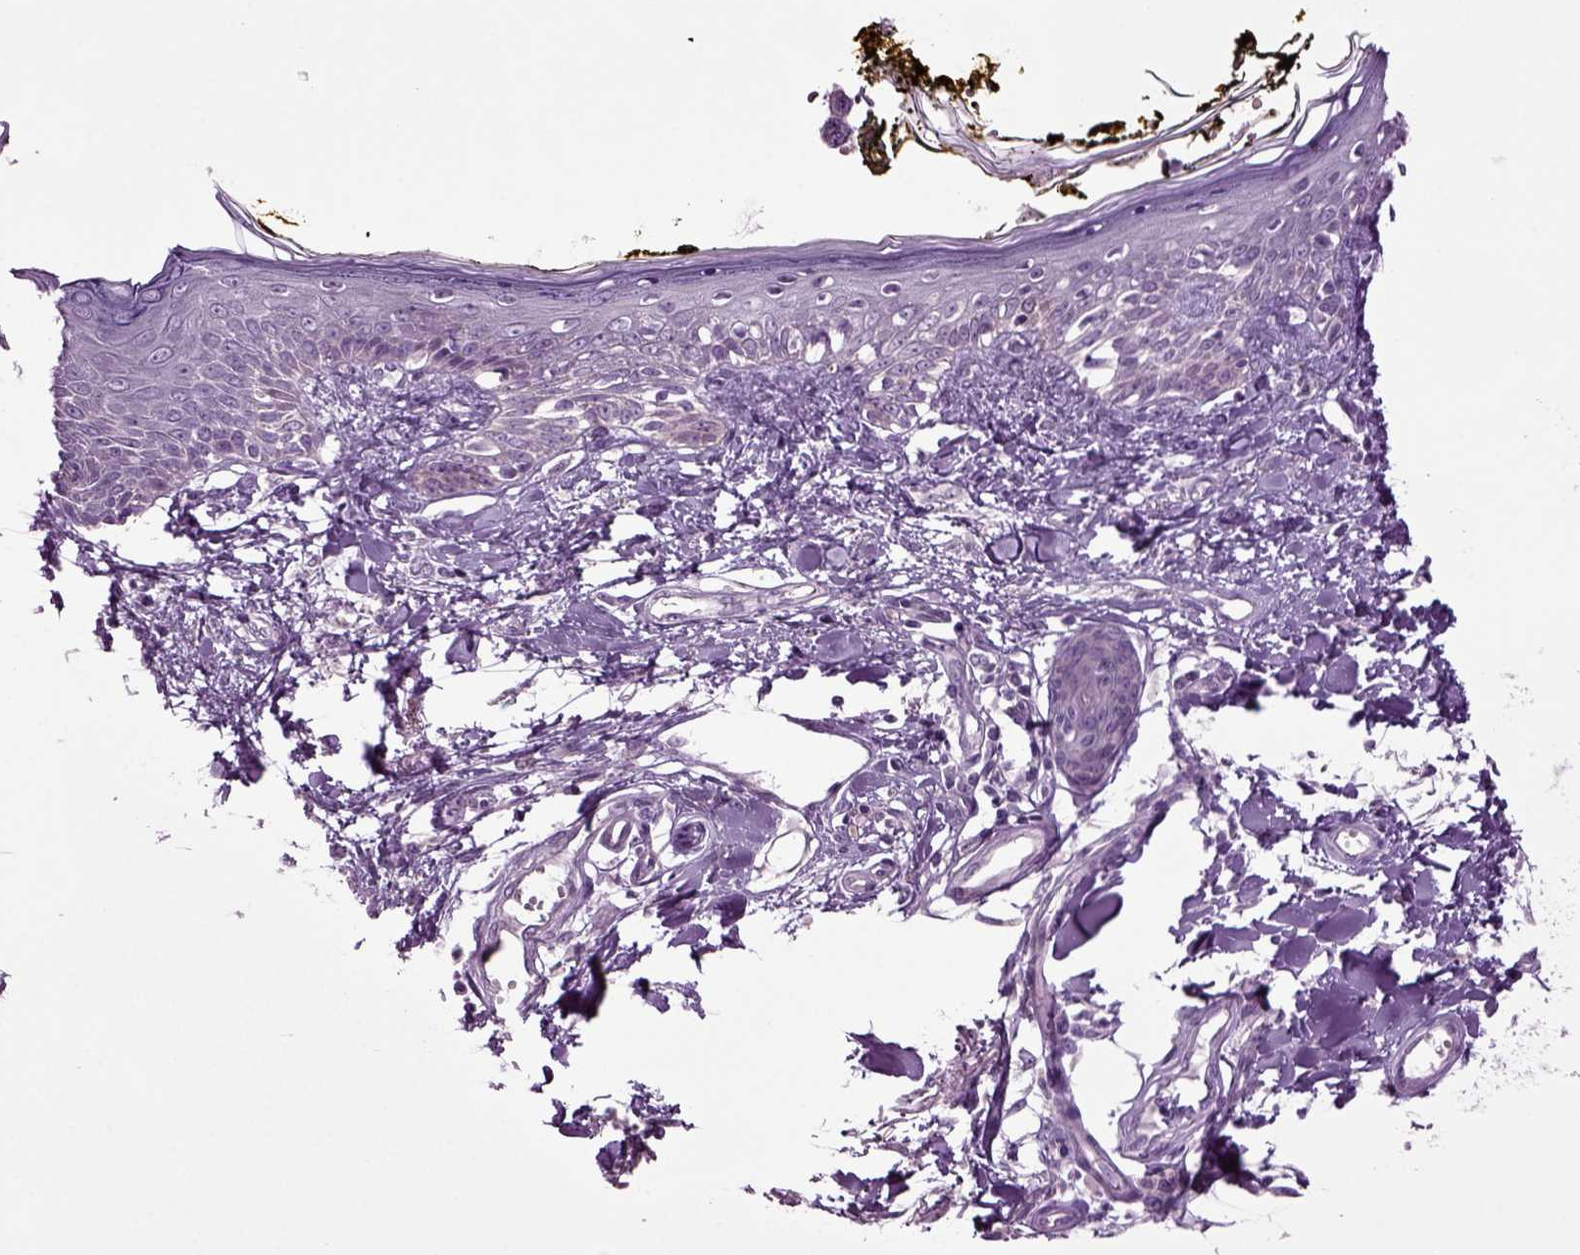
{"staining": {"intensity": "negative", "quantity": "none", "location": "none"}, "tissue": "skin", "cell_type": "Fibroblasts", "image_type": "normal", "snomed": [{"axis": "morphology", "description": "Normal tissue, NOS"}, {"axis": "topography", "description": "Skin"}], "caption": "Immunohistochemistry histopathology image of unremarkable skin: human skin stained with DAB displays no significant protein expression in fibroblasts.", "gene": "PLCH2", "patient": {"sex": "male", "age": 76}}